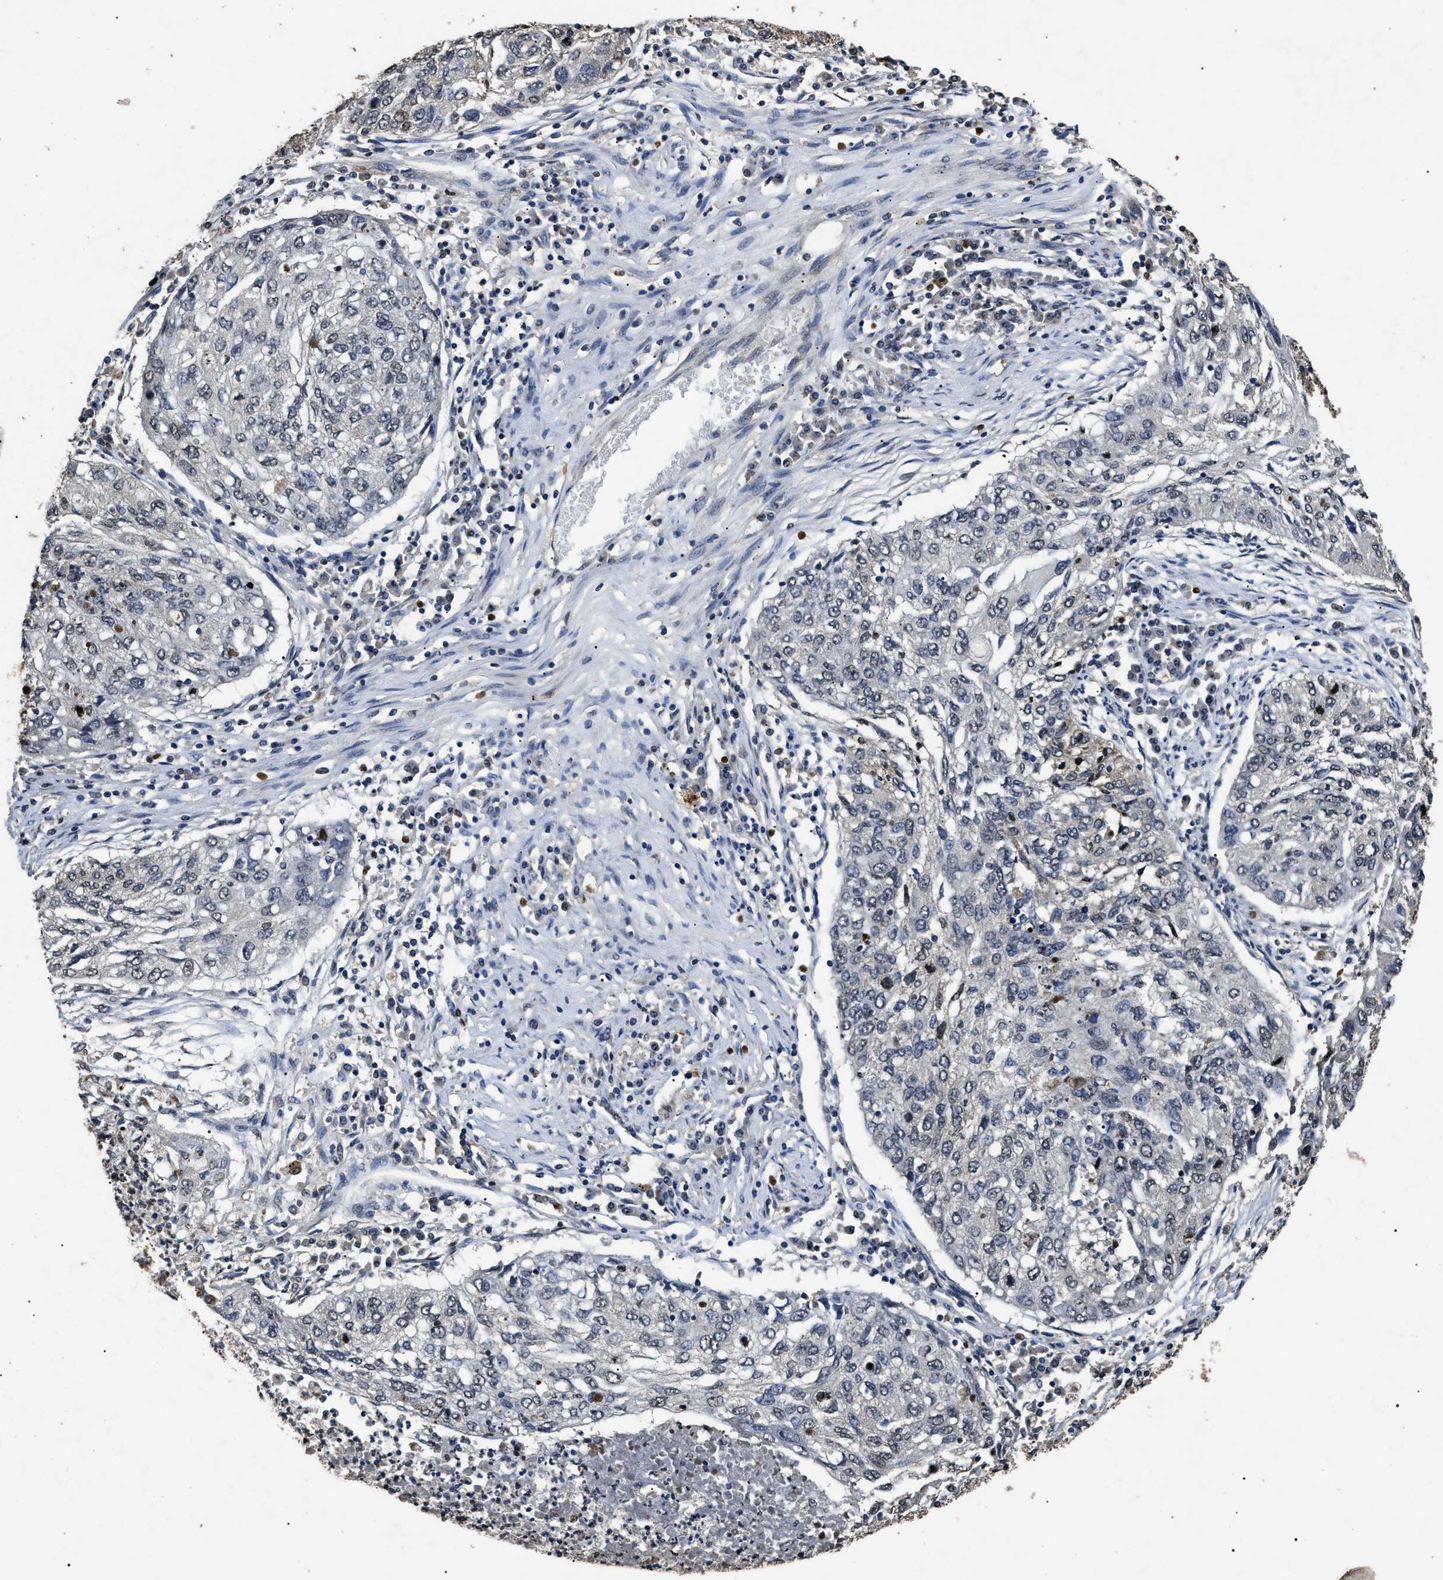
{"staining": {"intensity": "negative", "quantity": "none", "location": "none"}, "tissue": "lung cancer", "cell_type": "Tumor cells", "image_type": "cancer", "snomed": [{"axis": "morphology", "description": "Squamous cell carcinoma, NOS"}, {"axis": "topography", "description": "Lung"}], "caption": "An immunohistochemistry image of lung cancer (squamous cell carcinoma) is shown. There is no staining in tumor cells of lung cancer (squamous cell carcinoma).", "gene": "ANP32E", "patient": {"sex": "female", "age": 63}}